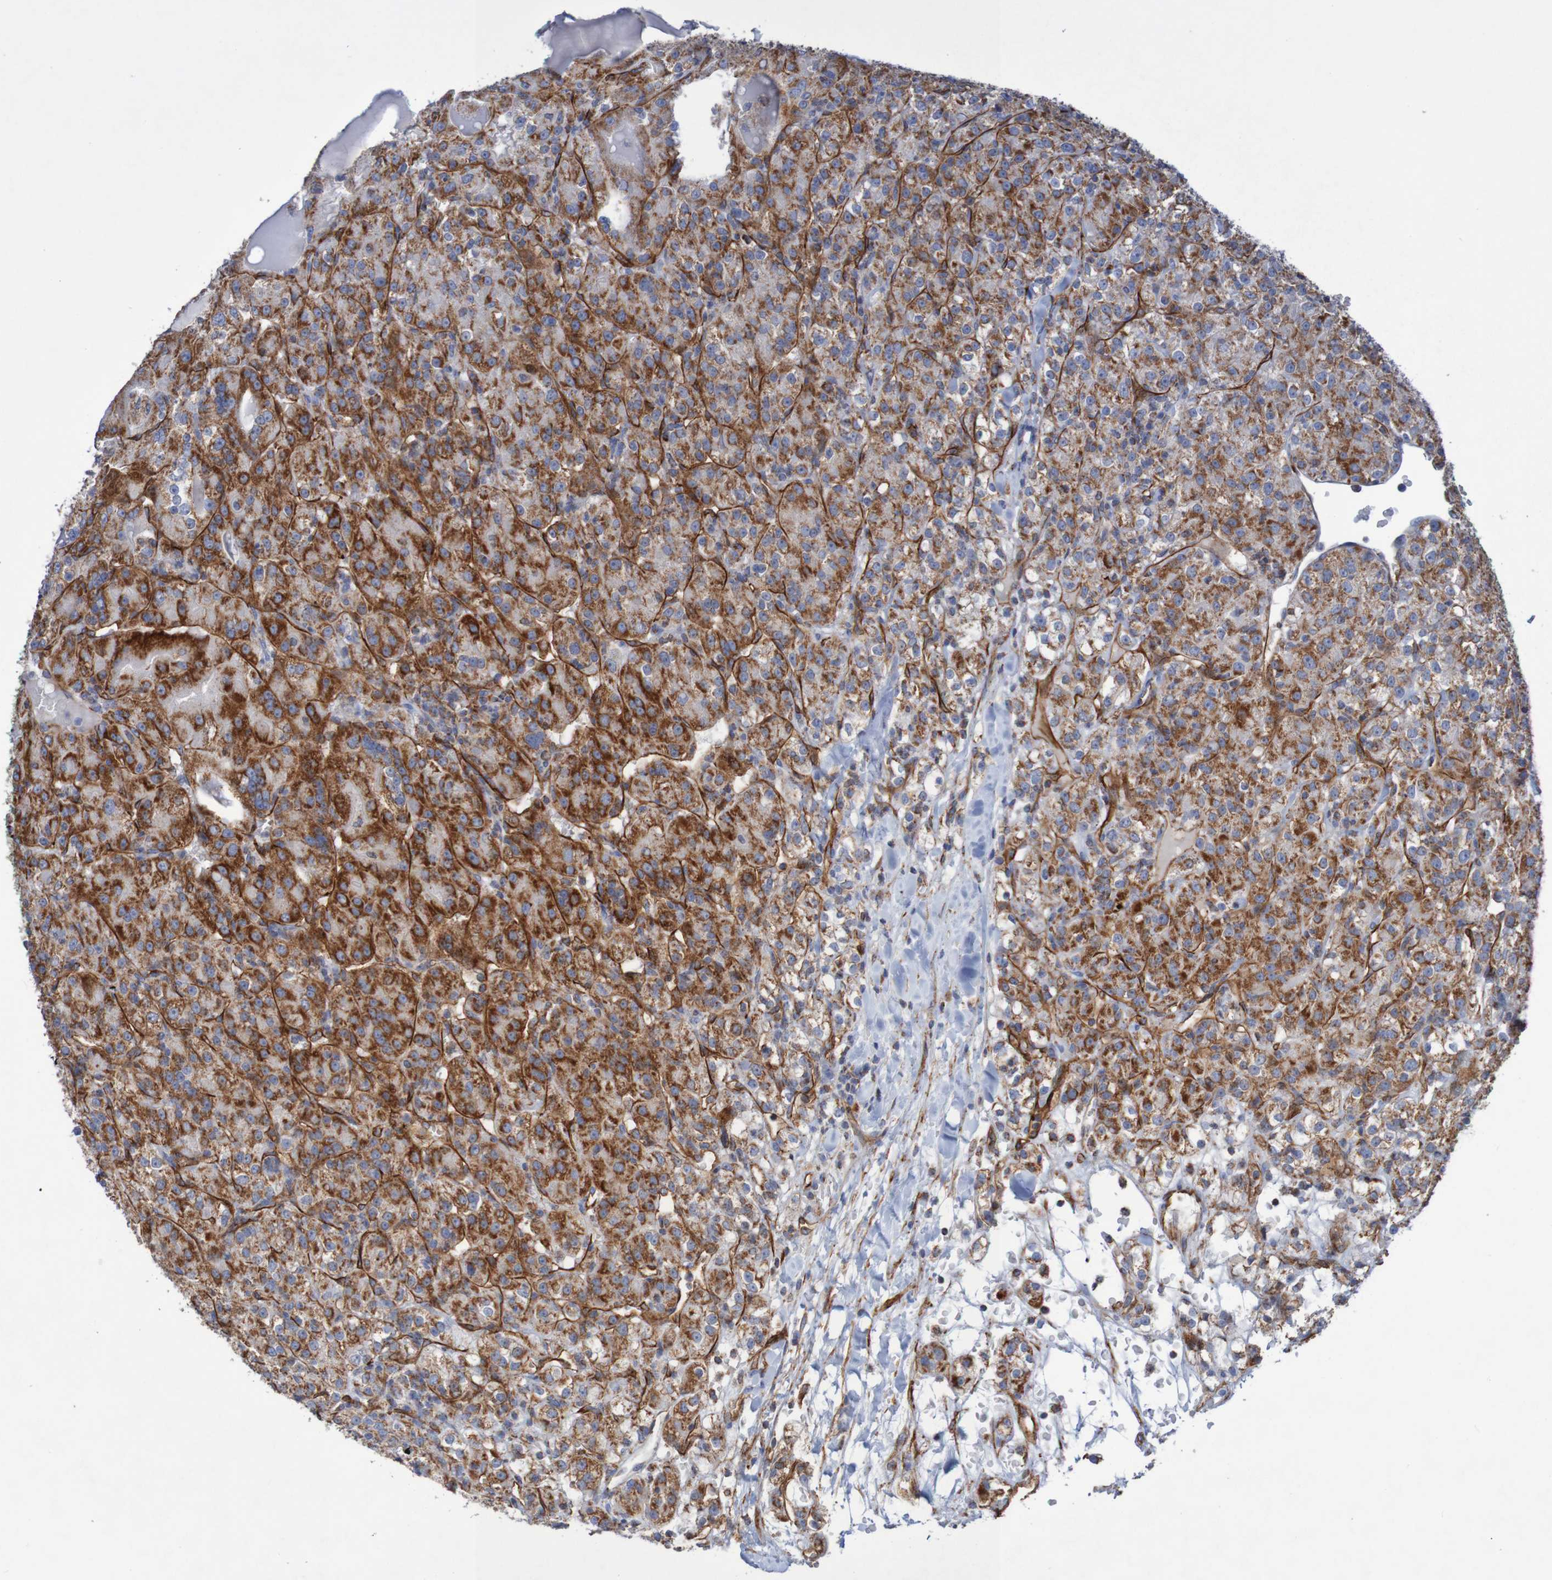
{"staining": {"intensity": "moderate", "quantity": ">75%", "location": "cytoplasmic/membranous"}, "tissue": "renal cancer", "cell_type": "Tumor cells", "image_type": "cancer", "snomed": [{"axis": "morphology", "description": "Normal tissue, NOS"}, {"axis": "morphology", "description": "Adenocarcinoma, NOS"}, {"axis": "topography", "description": "Kidney"}], "caption": "DAB (3,3'-diaminobenzidine) immunohistochemical staining of renal adenocarcinoma reveals moderate cytoplasmic/membranous protein positivity in approximately >75% of tumor cells.", "gene": "MMEL1", "patient": {"sex": "male", "age": 61}}